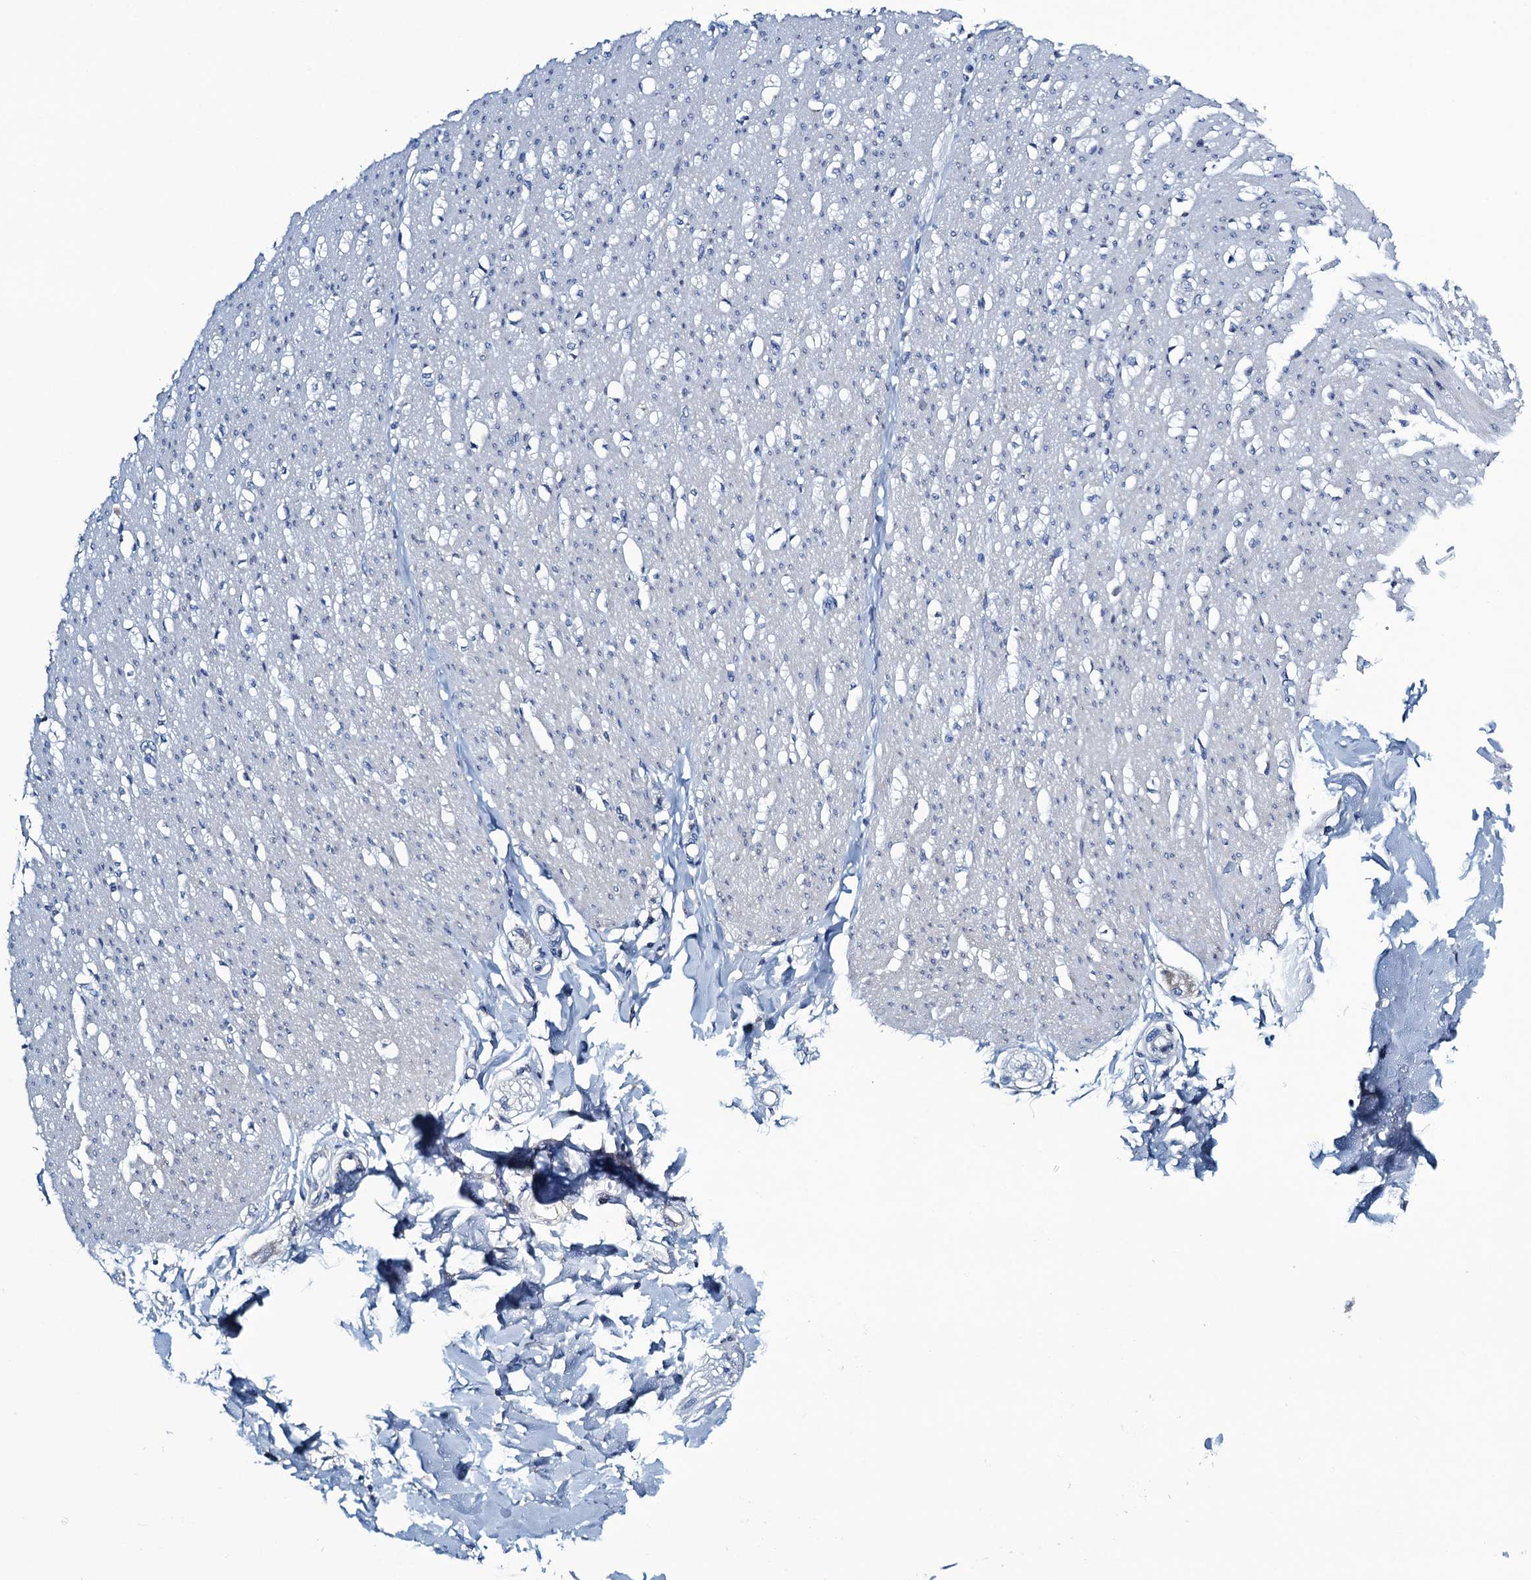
{"staining": {"intensity": "negative", "quantity": "none", "location": "none"}, "tissue": "smooth muscle", "cell_type": "Smooth muscle cells", "image_type": "normal", "snomed": [{"axis": "morphology", "description": "Normal tissue, NOS"}, {"axis": "morphology", "description": "Adenocarcinoma, NOS"}, {"axis": "topography", "description": "Colon"}, {"axis": "topography", "description": "Peripheral nerve tissue"}], "caption": "Immunohistochemical staining of unremarkable human smooth muscle exhibits no significant expression in smooth muscle cells.", "gene": "C10orf88", "patient": {"sex": "male", "age": 14}}